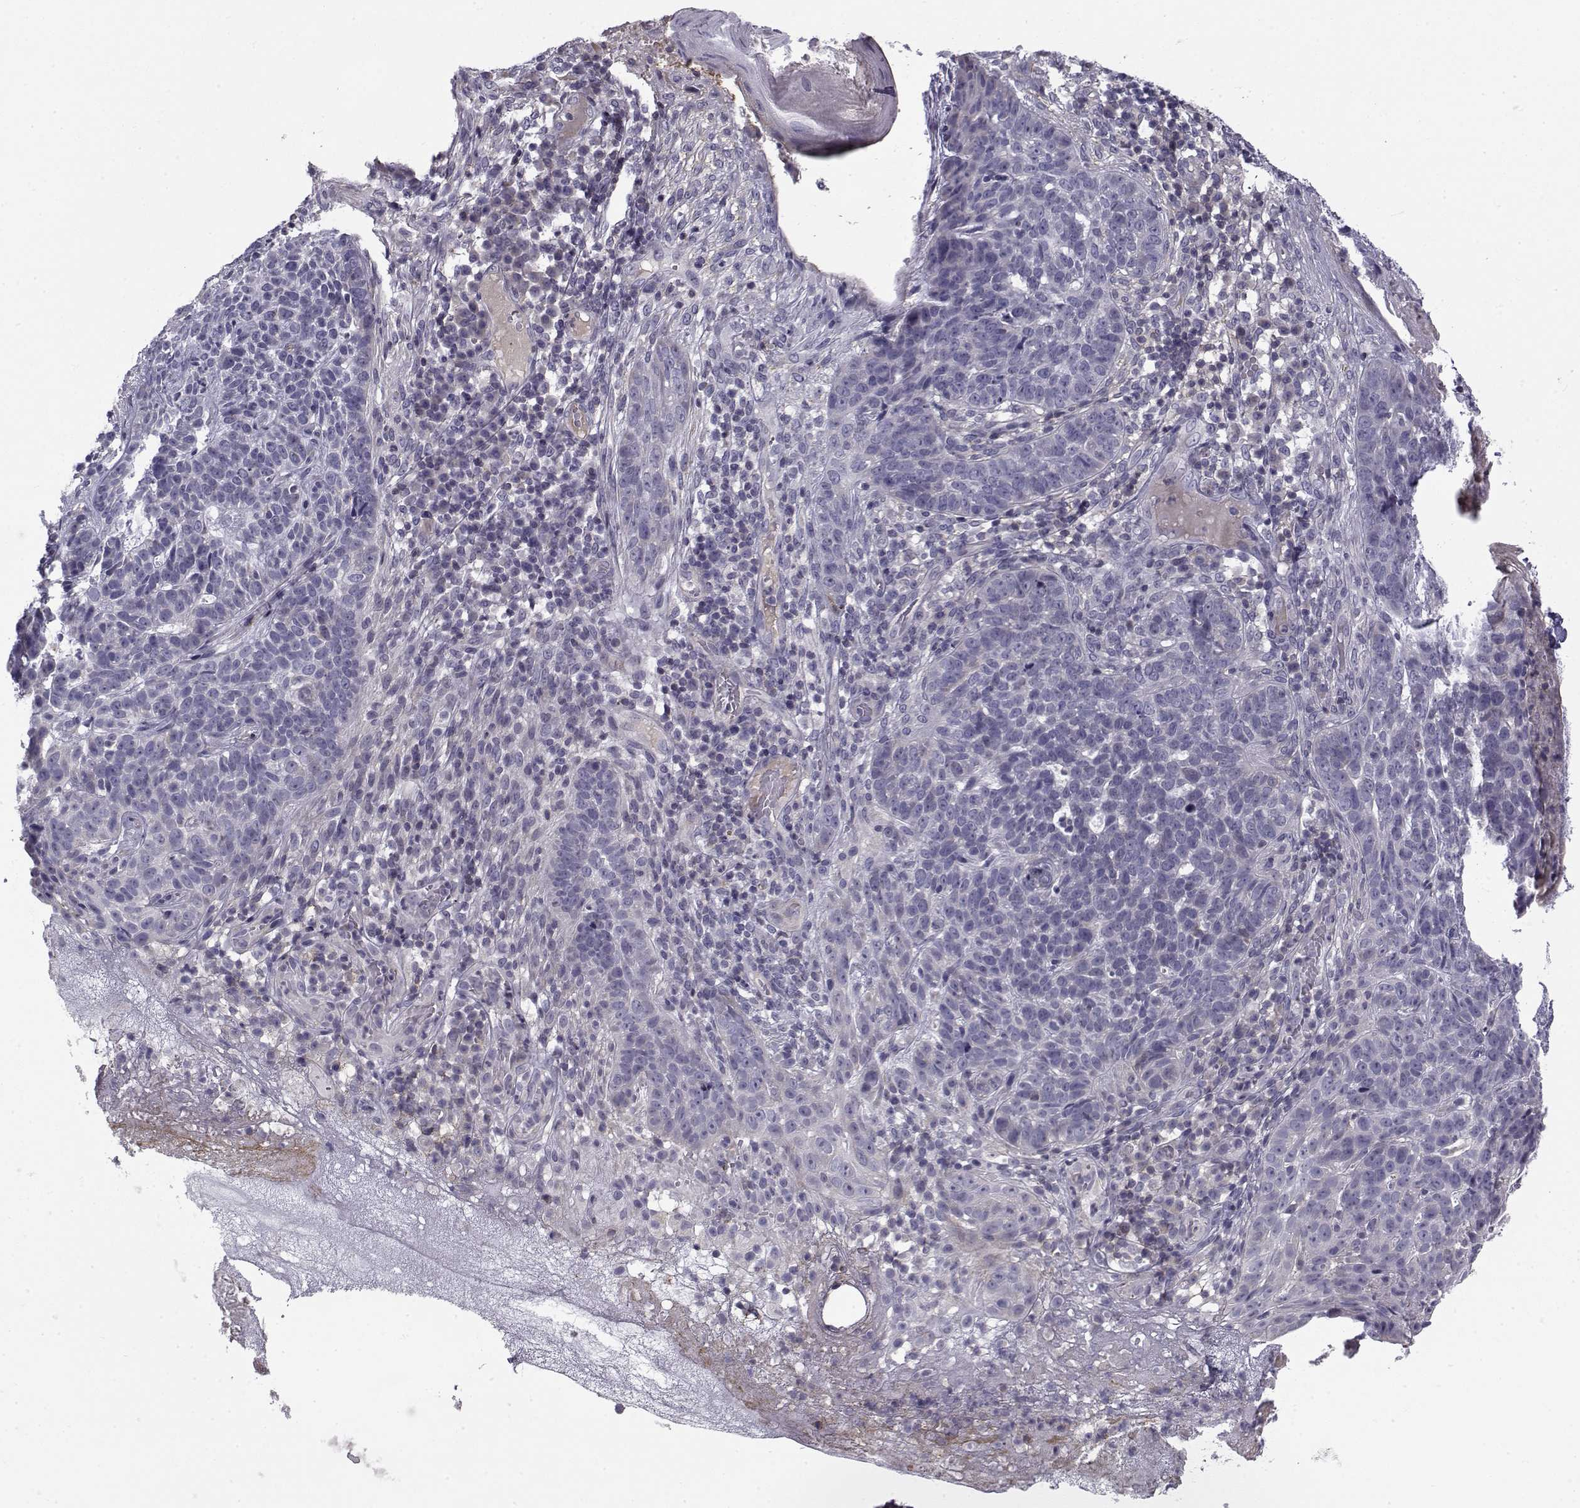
{"staining": {"intensity": "negative", "quantity": "none", "location": "none"}, "tissue": "skin cancer", "cell_type": "Tumor cells", "image_type": "cancer", "snomed": [{"axis": "morphology", "description": "Basal cell carcinoma"}, {"axis": "topography", "description": "Skin"}], "caption": "High magnification brightfield microscopy of skin cancer stained with DAB (3,3'-diaminobenzidine) (brown) and counterstained with hematoxylin (blue): tumor cells show no significant positivity.", "gene": "LRRC27", "patient": {"sex": "female", "age": 69}}